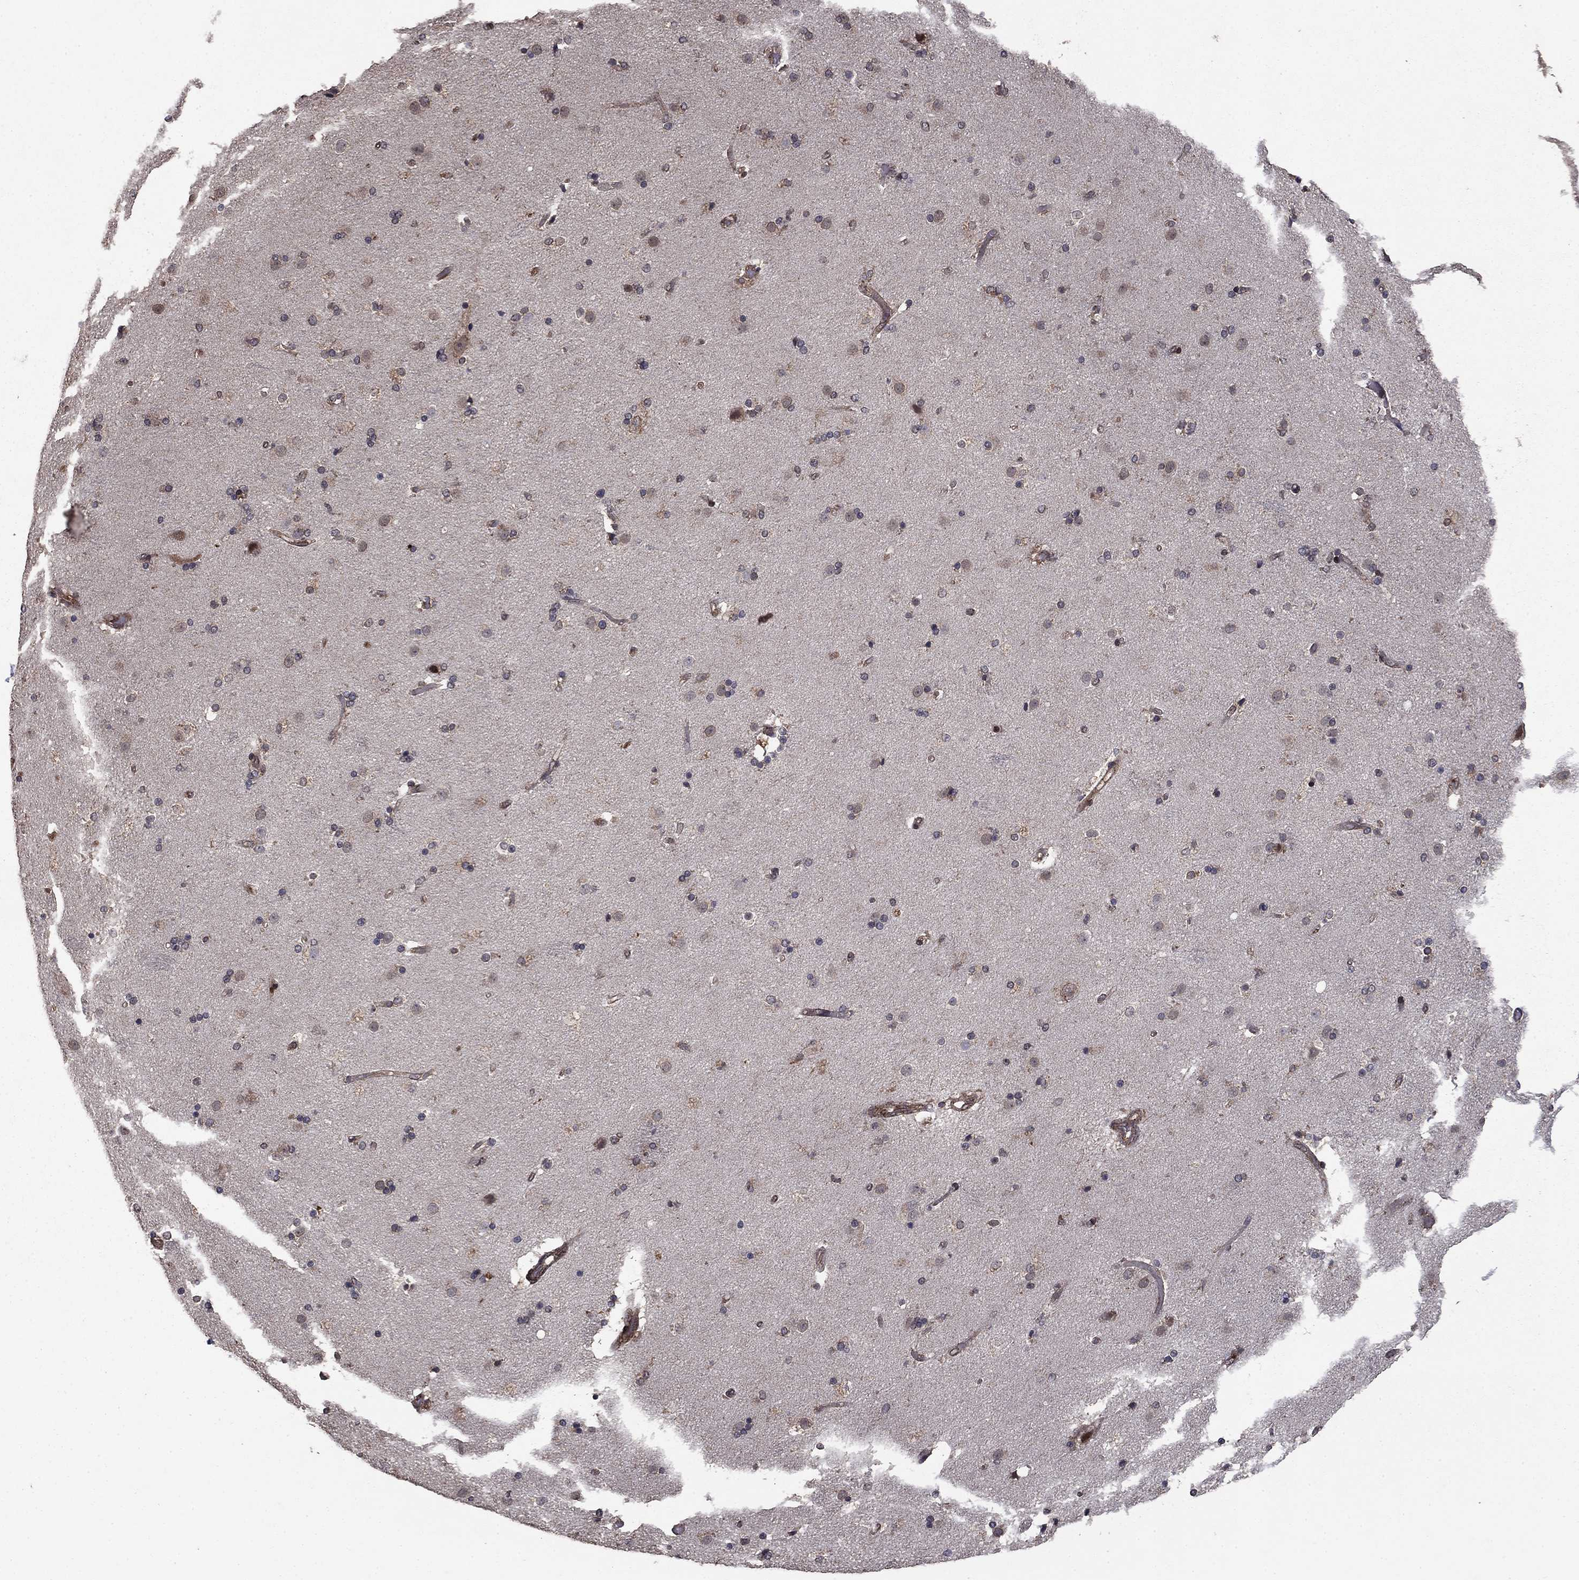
{"staining": {"intensity": "negative", "quantity": "none", "location": "none"}, "tissue": "caudate", "cell_type": "Glial cells", "image_type": "normal", "snomed": [{"axis": "morphology", "description": "Normal tissue, NOS"}, {"axis": "topography", "description": "Lateral ventricle wall"}], "caption": "This is an immunohistochemistry (IHC) histopathology image of unremarkable human caudate. There is no staining in glial cells.", "gene": "DHRS1", "patient": {"sex": "male", "age": 54}}